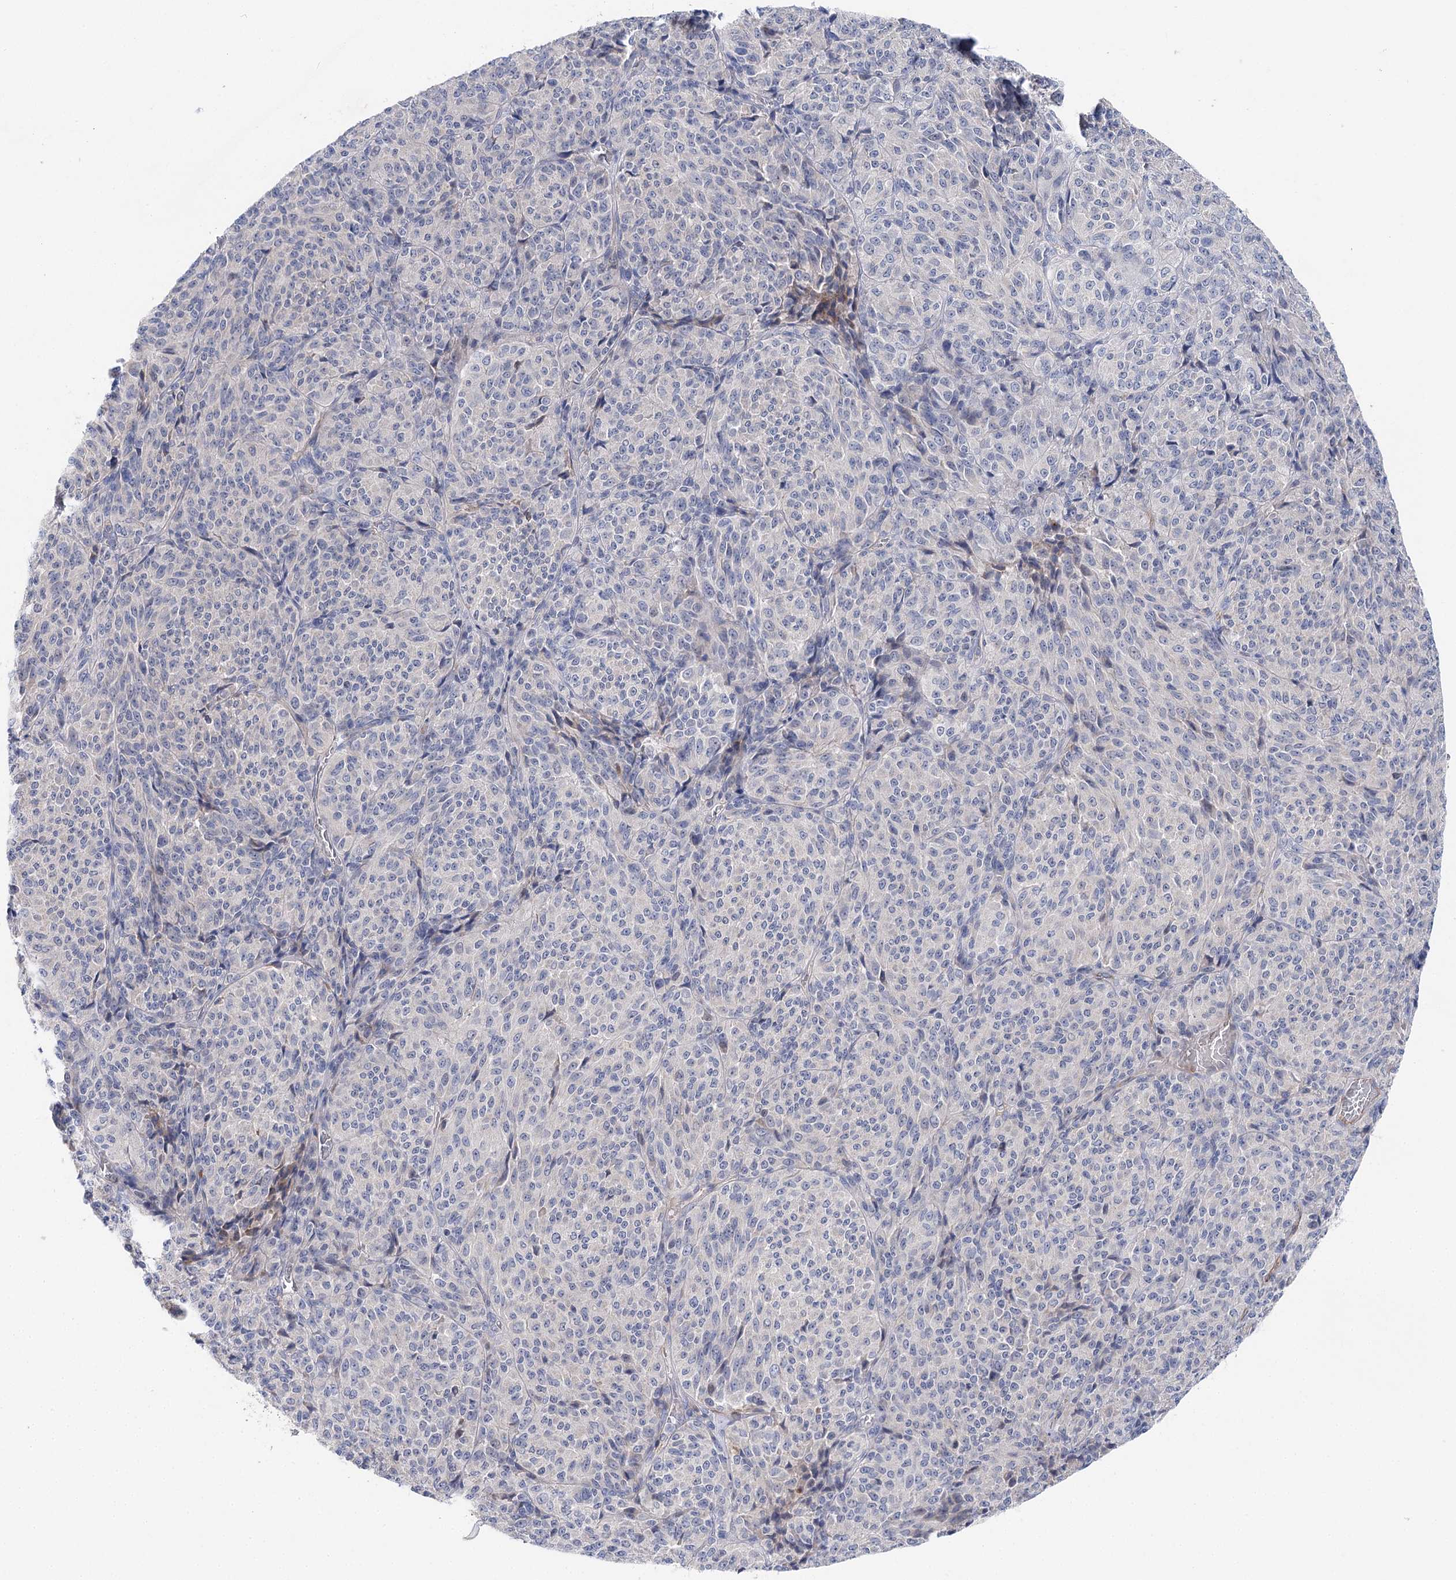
{"staining": {"intensity": "negative", "quantity": "none", "location": "none"}, "tissue": "melanoma", "cell_type": "Tumor cells", "image_type": "cancer", "snomed": [{"axis": "morphology", "description": "Malignant melanoma, Metastatic site"}, {"axis": "topography", "description": "Brain"}], "caption": "The image shows no significant expression in tumor cells of malignant melanoma (metastatic site). (Stains: DAB (3,3'-diaminobenzidine) immunohistochemistry with hematoxylin counter stain, Microscopy: brightfield microscopy at high magnification).", "gene": "LRRC14B", "patient": {"sex": "female", "age": 56}}